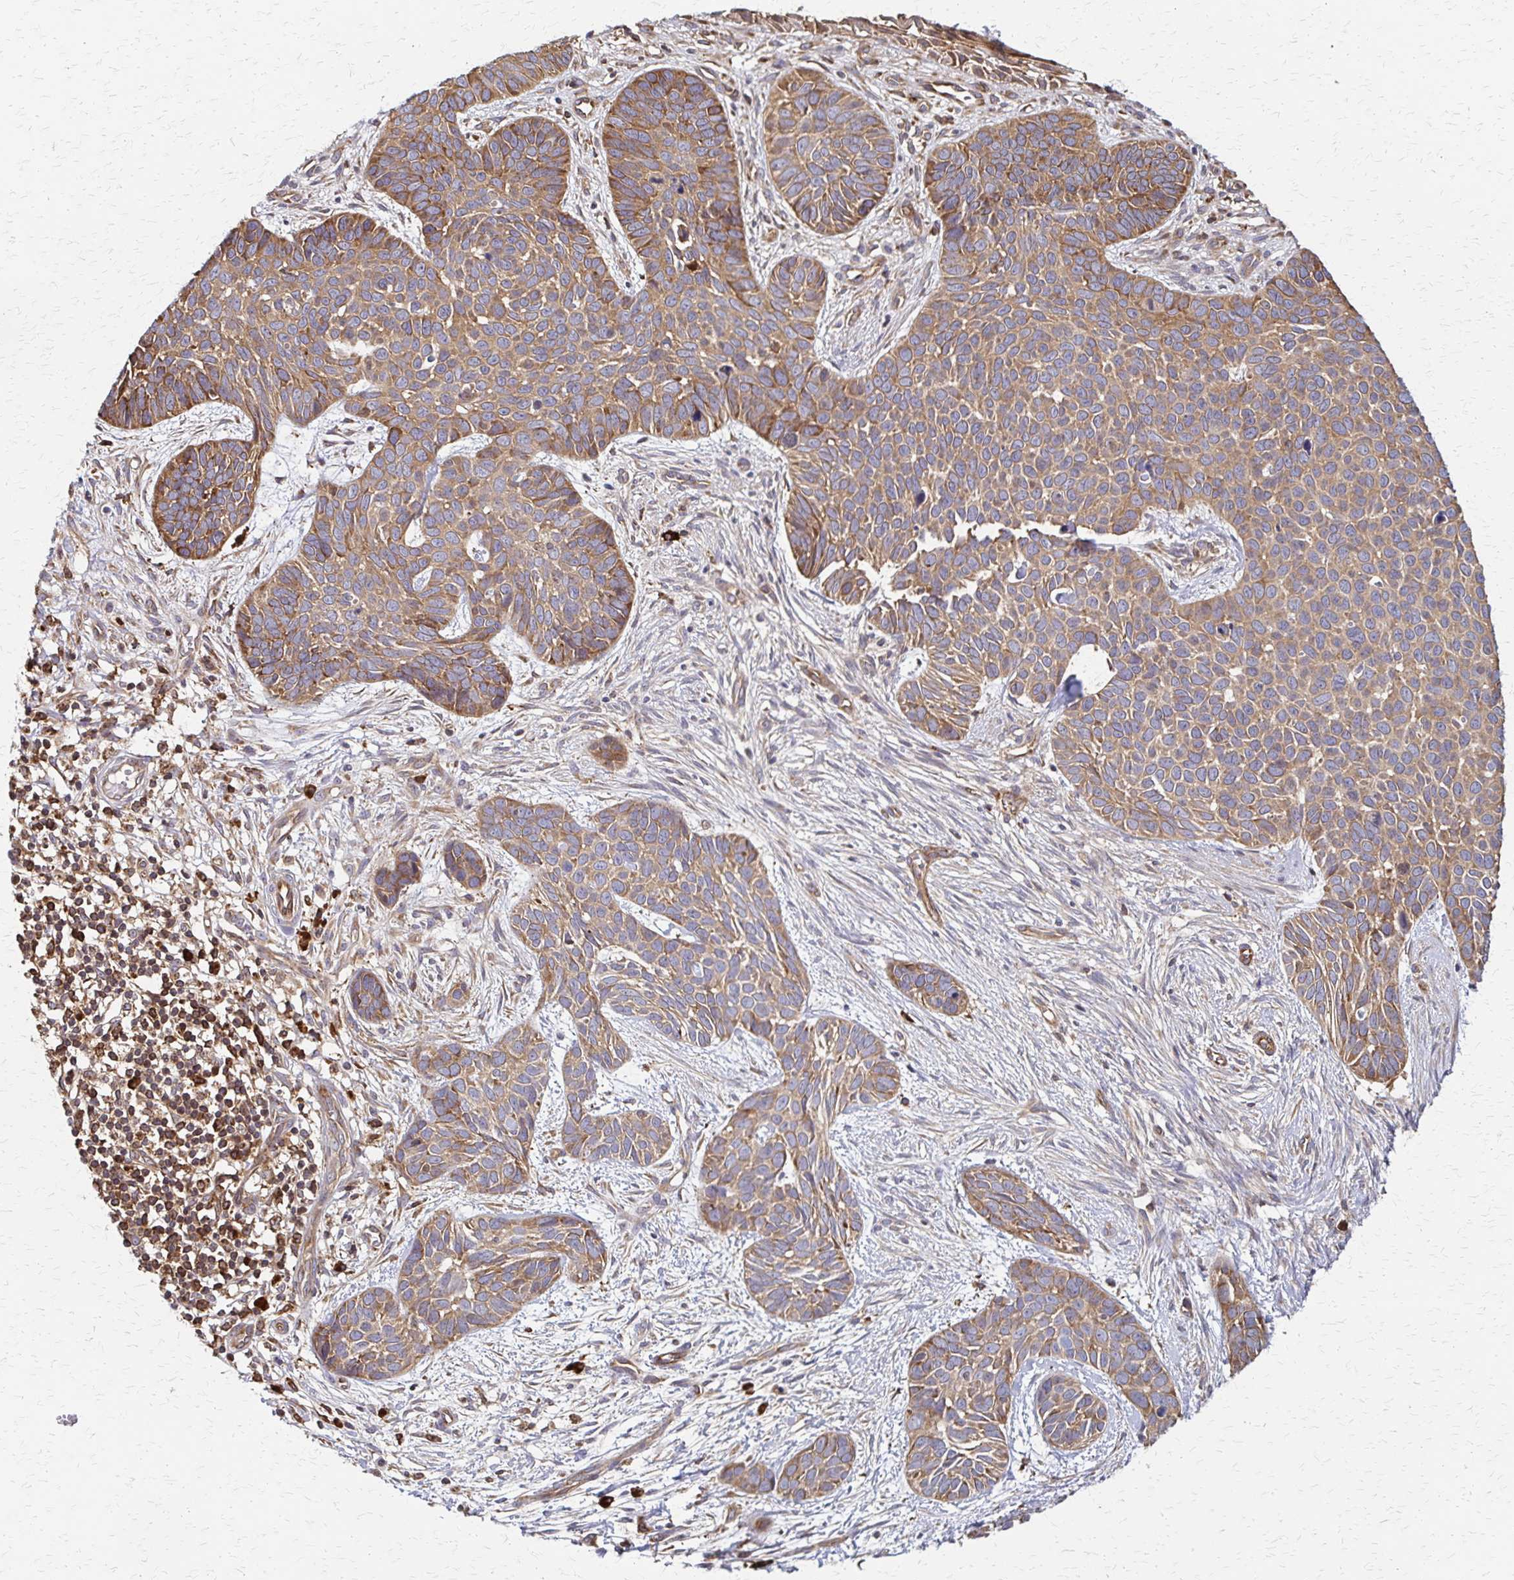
{"staining": {"intensity": "moderate", "quantity": ">75%", "location": "cytoplasmic/membranous"}, "tissue": "skin cancer", "cell_type": "Tumor cells", "image_type": "cancer", "snomed": [{"axis": "morphology", "description": "Basal cell carcinoma"}, {"axis": "topography", "description": "Skin"}], "caption": "Skin basal cell carcinoma stained with a protein marker shows moderate staining in tumor cells.", "gene": "EEF2", "patient": {"sex": "male", "age": 69}}